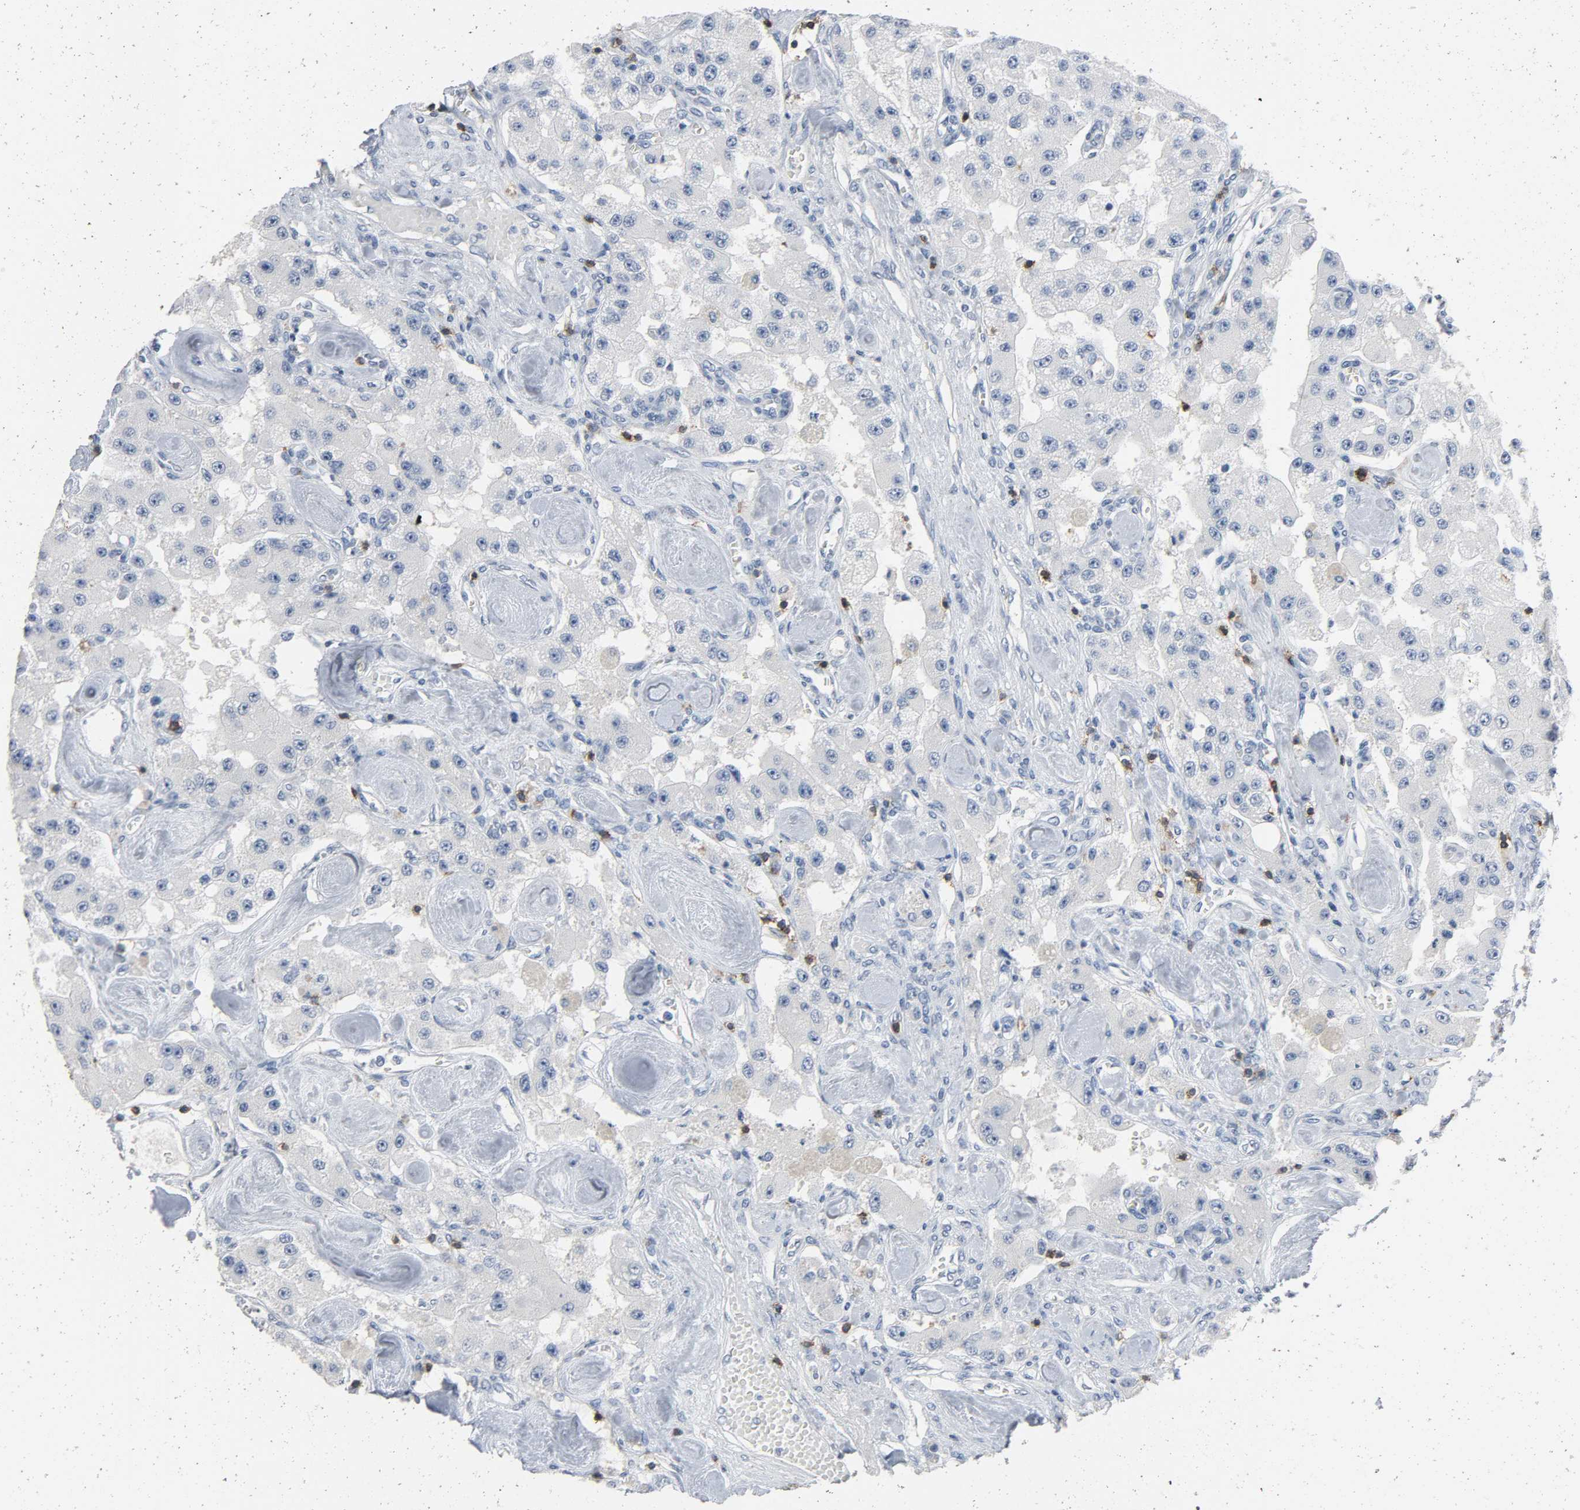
{"staining": {"intensity": "negative", "quantity": "none", "location": "none"}, "tissue": "carcinoid", "cell_type": "Tumor cells", "image_type": "cancer", "snomed": [{"axis": "morphology", "description": "Carcinoid, malignant, NOS"}, {"axis": "topography", "description": "Pancreas"}], "caption": "Immunohistochemistry (IHC) image of neoplastic tissue: human malignant carcinoid stained with DAB displays no significant protein positivity in tumor cells.", "gene": "LCK", "patient": {"sex": "male", "age": 41}}